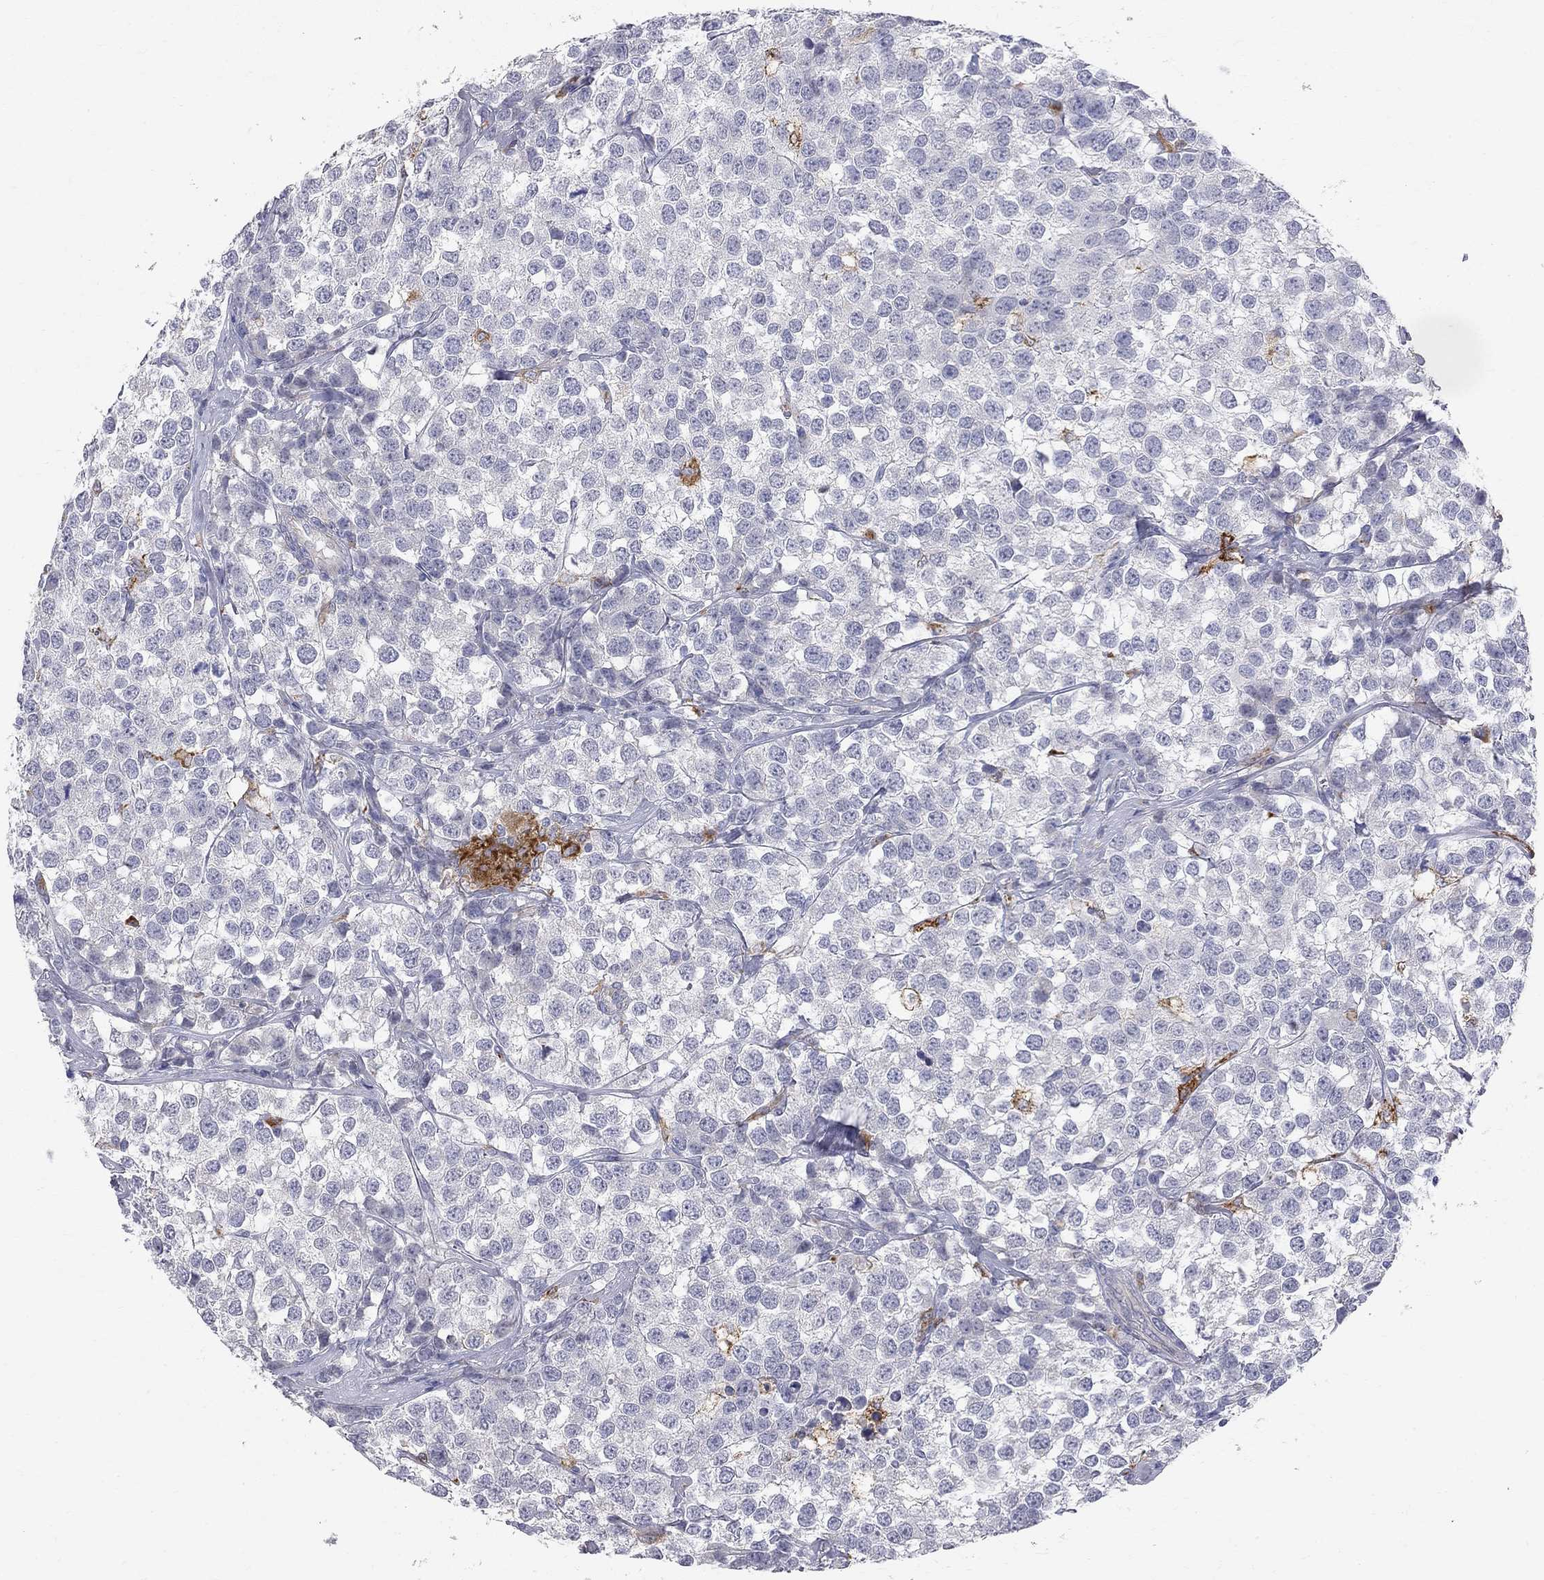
{"staining": {"intensity": "negative", "quantity": "none", "location": "none"}, "tissue": "testis cancer", "cell_type": "Tumor cells", "image_type": "cancer", "snomed": [{"axis": "morphology", "description": "Seminoma, NOS"}, {"axis": "topography", "description": "Testis"}], "caption": "Testis cancer (seminoma) was stained to show a protein in brown. There is no significant positivity in tumor cells.", "gene": "ACSL1", "patient": {"sex": "male", "age": 59}}